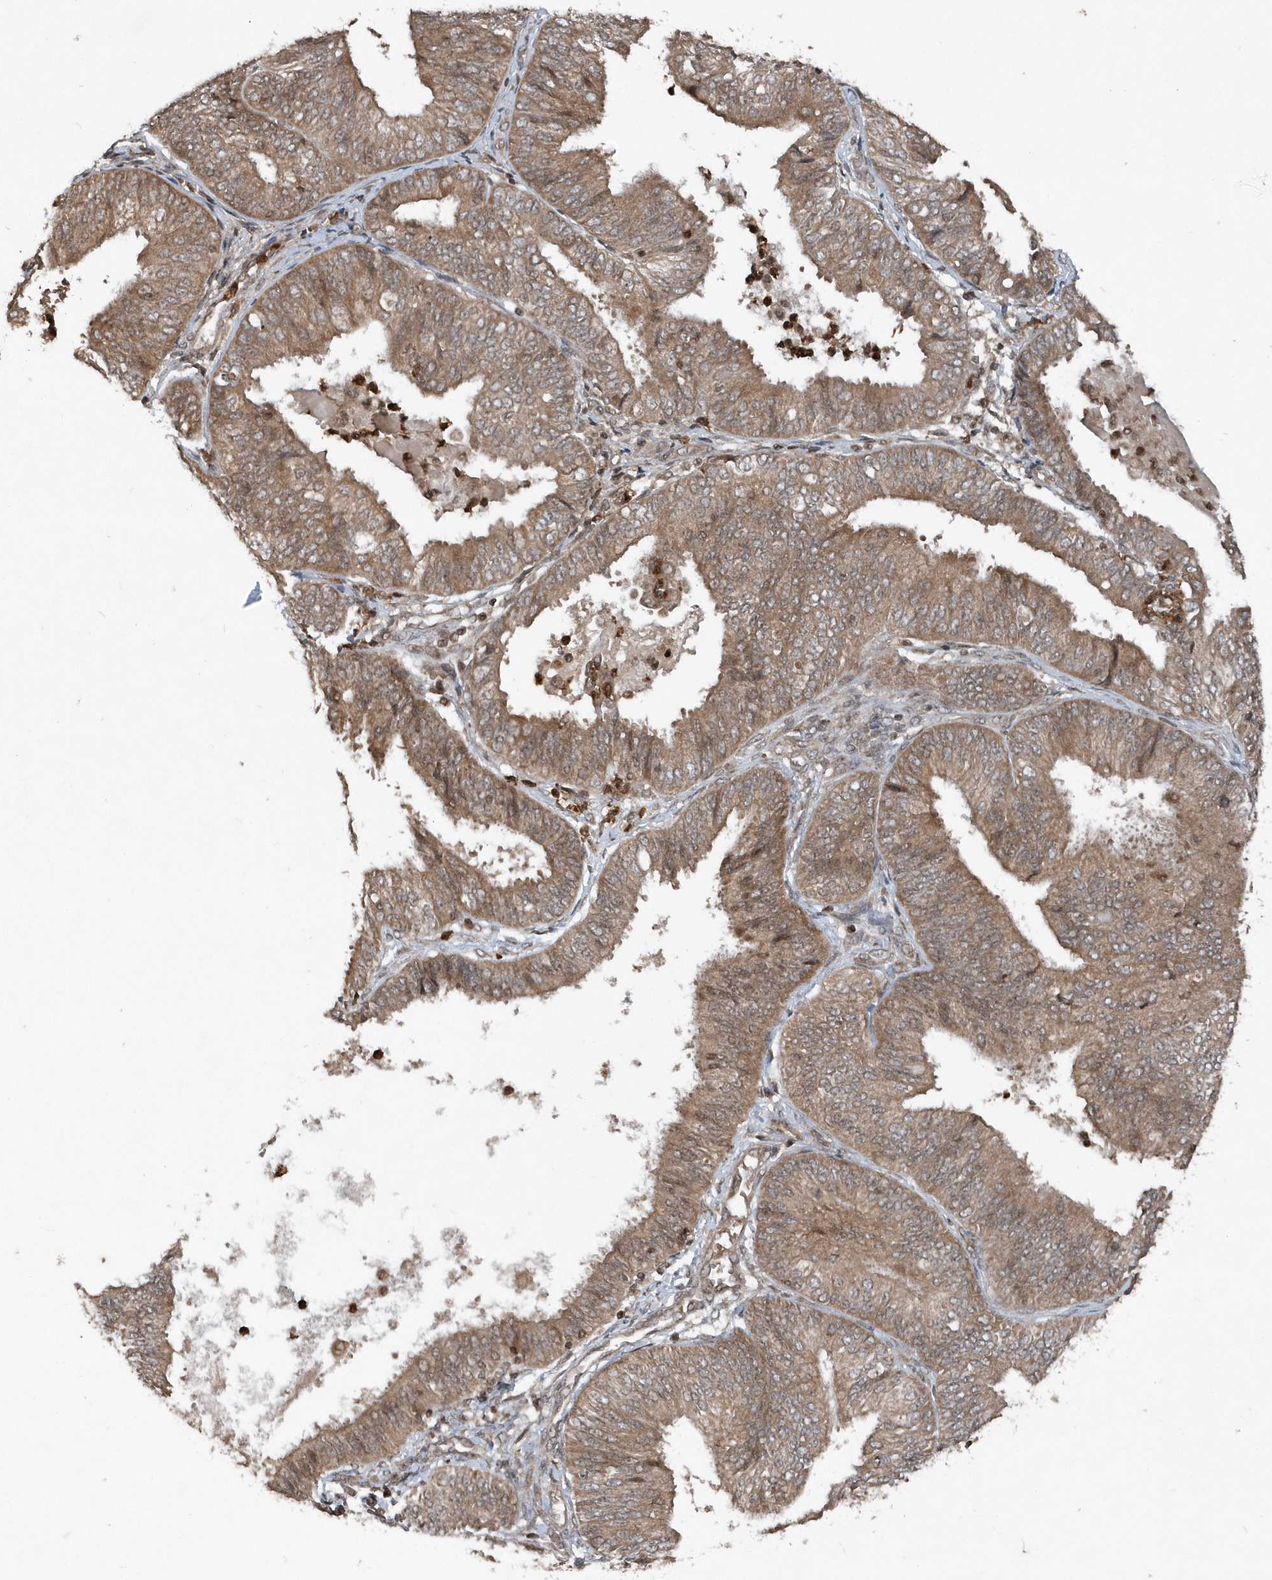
{"staining": {"intensity": "moderate", "quantity": ">75%", "location": "cytoplasmic/membranous"}, "tissue": "endometrial cancer", "cell_type": "Tumor cells", "image_type": "cancer", "snomed": [{"axis": "morphology", "description": "Adenocarcinoma, NOS"}, {"axis": "topography", "description": "Endometrium"}], "caption": "Tumor cells reveal medium levels of moderate cytoplasmic/membranous expression in approximately >75% of cells in endometrial cancer.", "gene": "EIF2B1", "patient": {"sex": "female", "age": 58}}